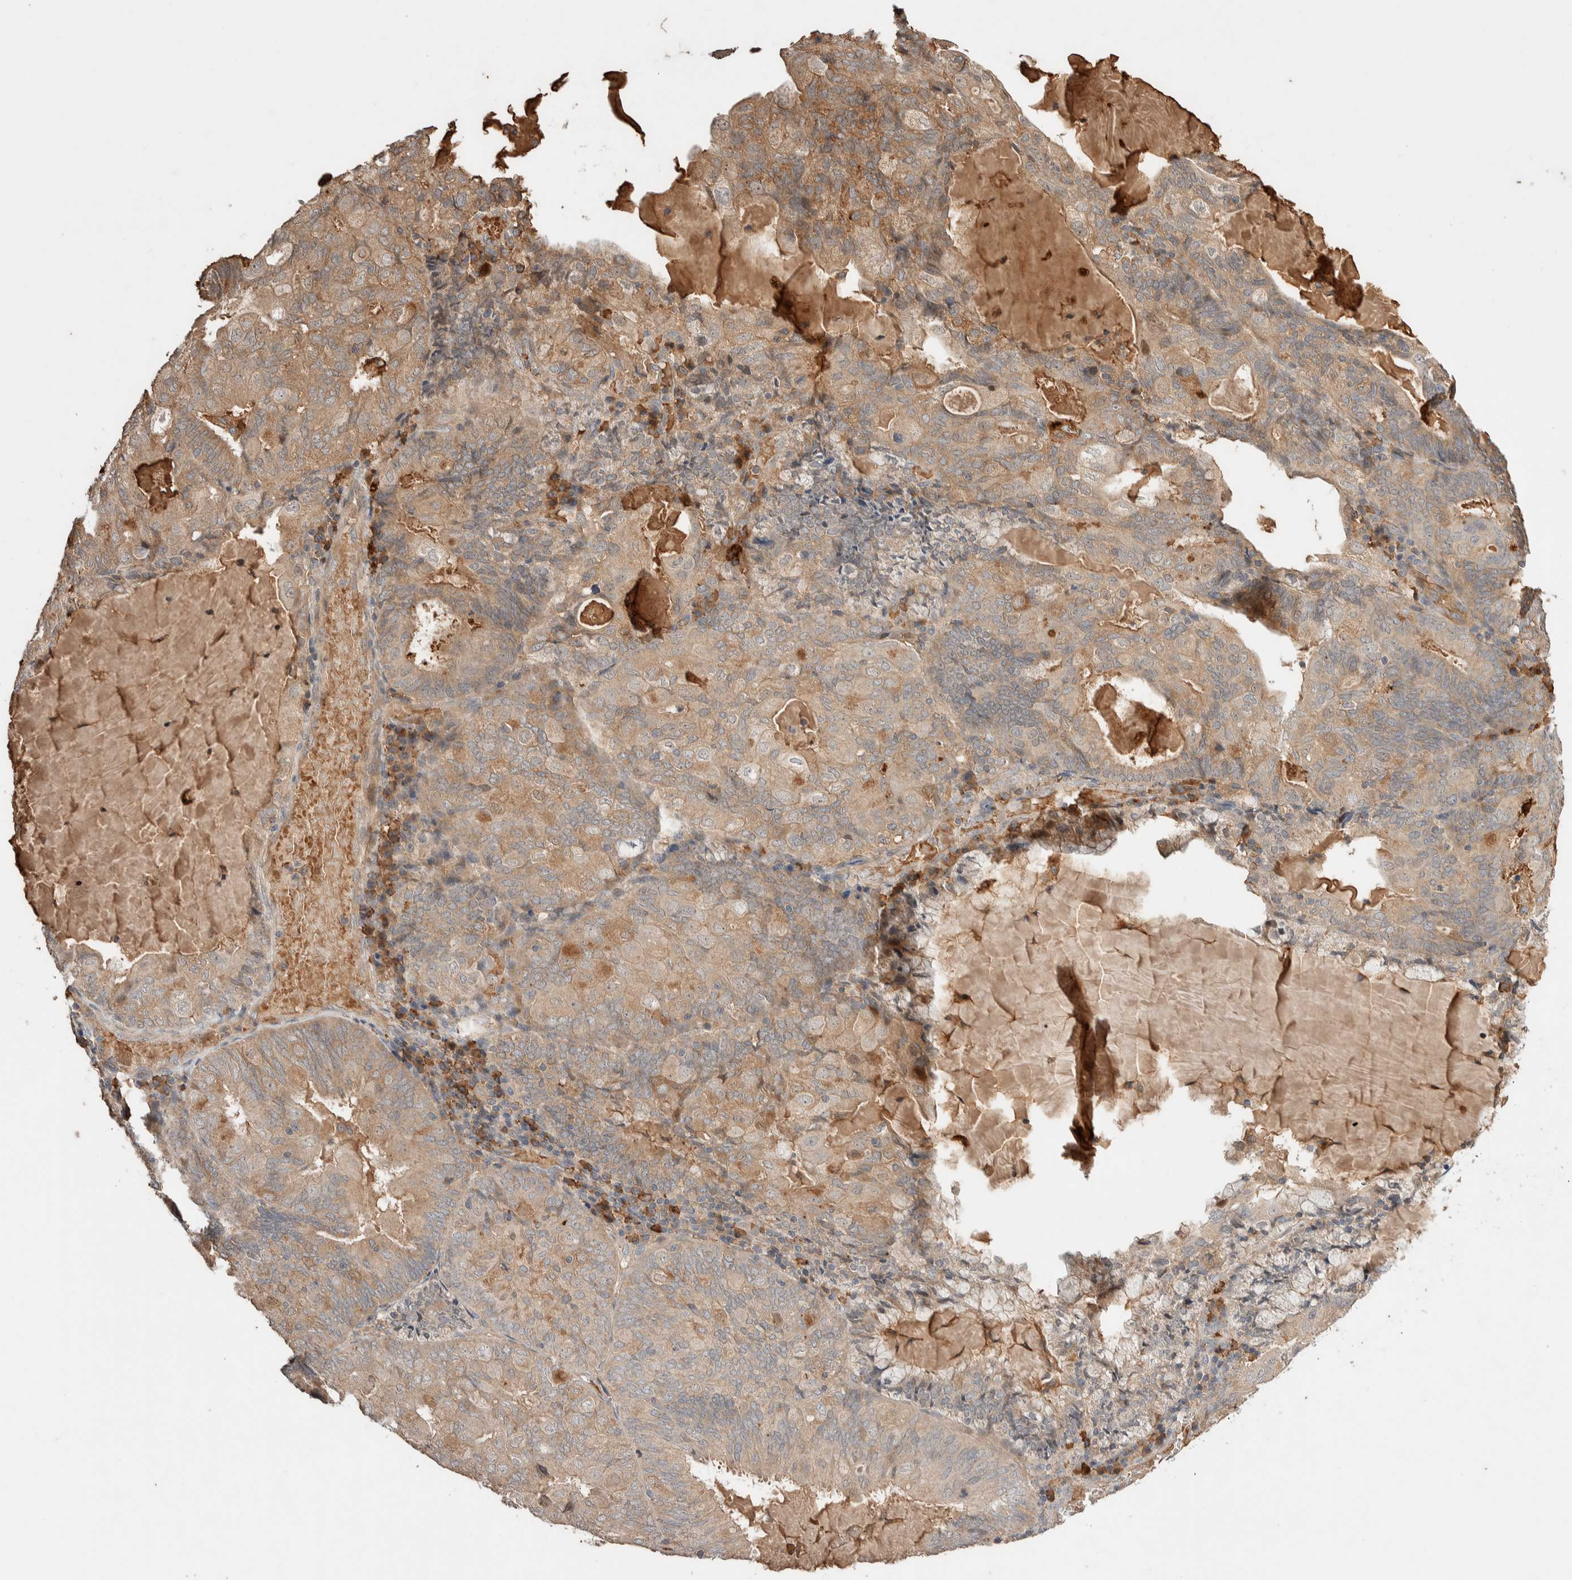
{"staining": {"intensity": "weak", "quantity": ">75%", "location": "cytoplasmic/membranous"}, "tissue": "endometrial cancer", "cell_type": "Tumor cells", "image_type": "cancer", "snomed": [{"axis": "morphology", "description": "Adenocarcinoma, NOS"}, {"axis": "topography", "description": "Endometrium"}], "caption": "High-magnification brightfield microscopy of adenocarcinoma (endometrial) stained with DAB (brown) and counterstained with hematoxylin (blue). tumor cells exhibit weak cytoplasmic/membranous expression is appreciated in about>75% of cells.", "gene": "WDR91", "patient": {"sex": "female", "age": 81}}